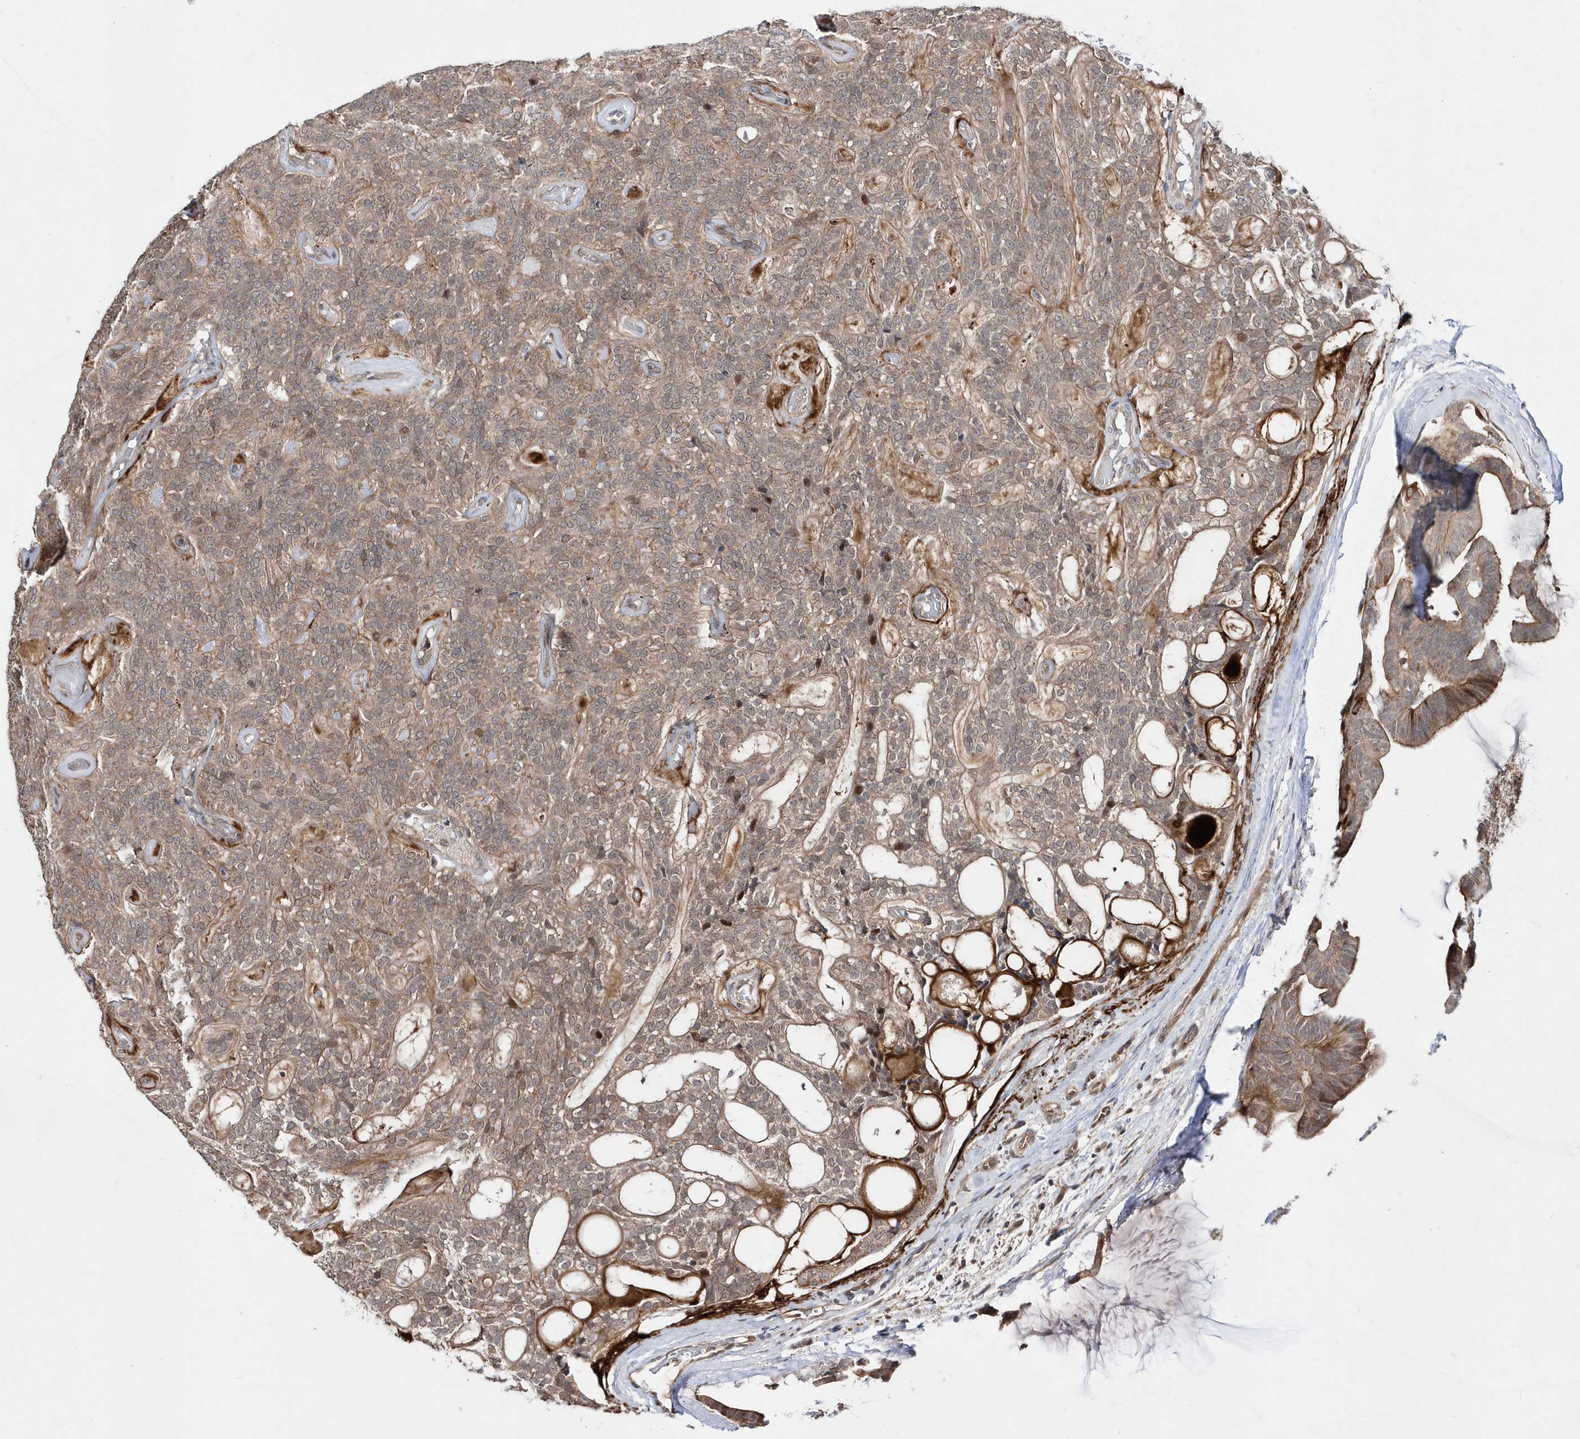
{"staining": {"intensity": "weak", "quantity": ">75%", "location": "cytoplasmic/membranous"}, "tissue": "head and neck cancer", "cell_type": "Tumor cells", "image_type": "cancer", "snomed": [{"axis": "morphology", "description": "Adenocarcinoma, NOS"}, {"axis": "topography", "description": "Head-Neck"}], "caption": "This image displays IHC staining of human head and neck cancer, with low weak cytoplasmic/membranous positivity in approximately >75% of tumor cells.", "gene": "DALRD3", "patient": {"sex": "male", "age": 66}}